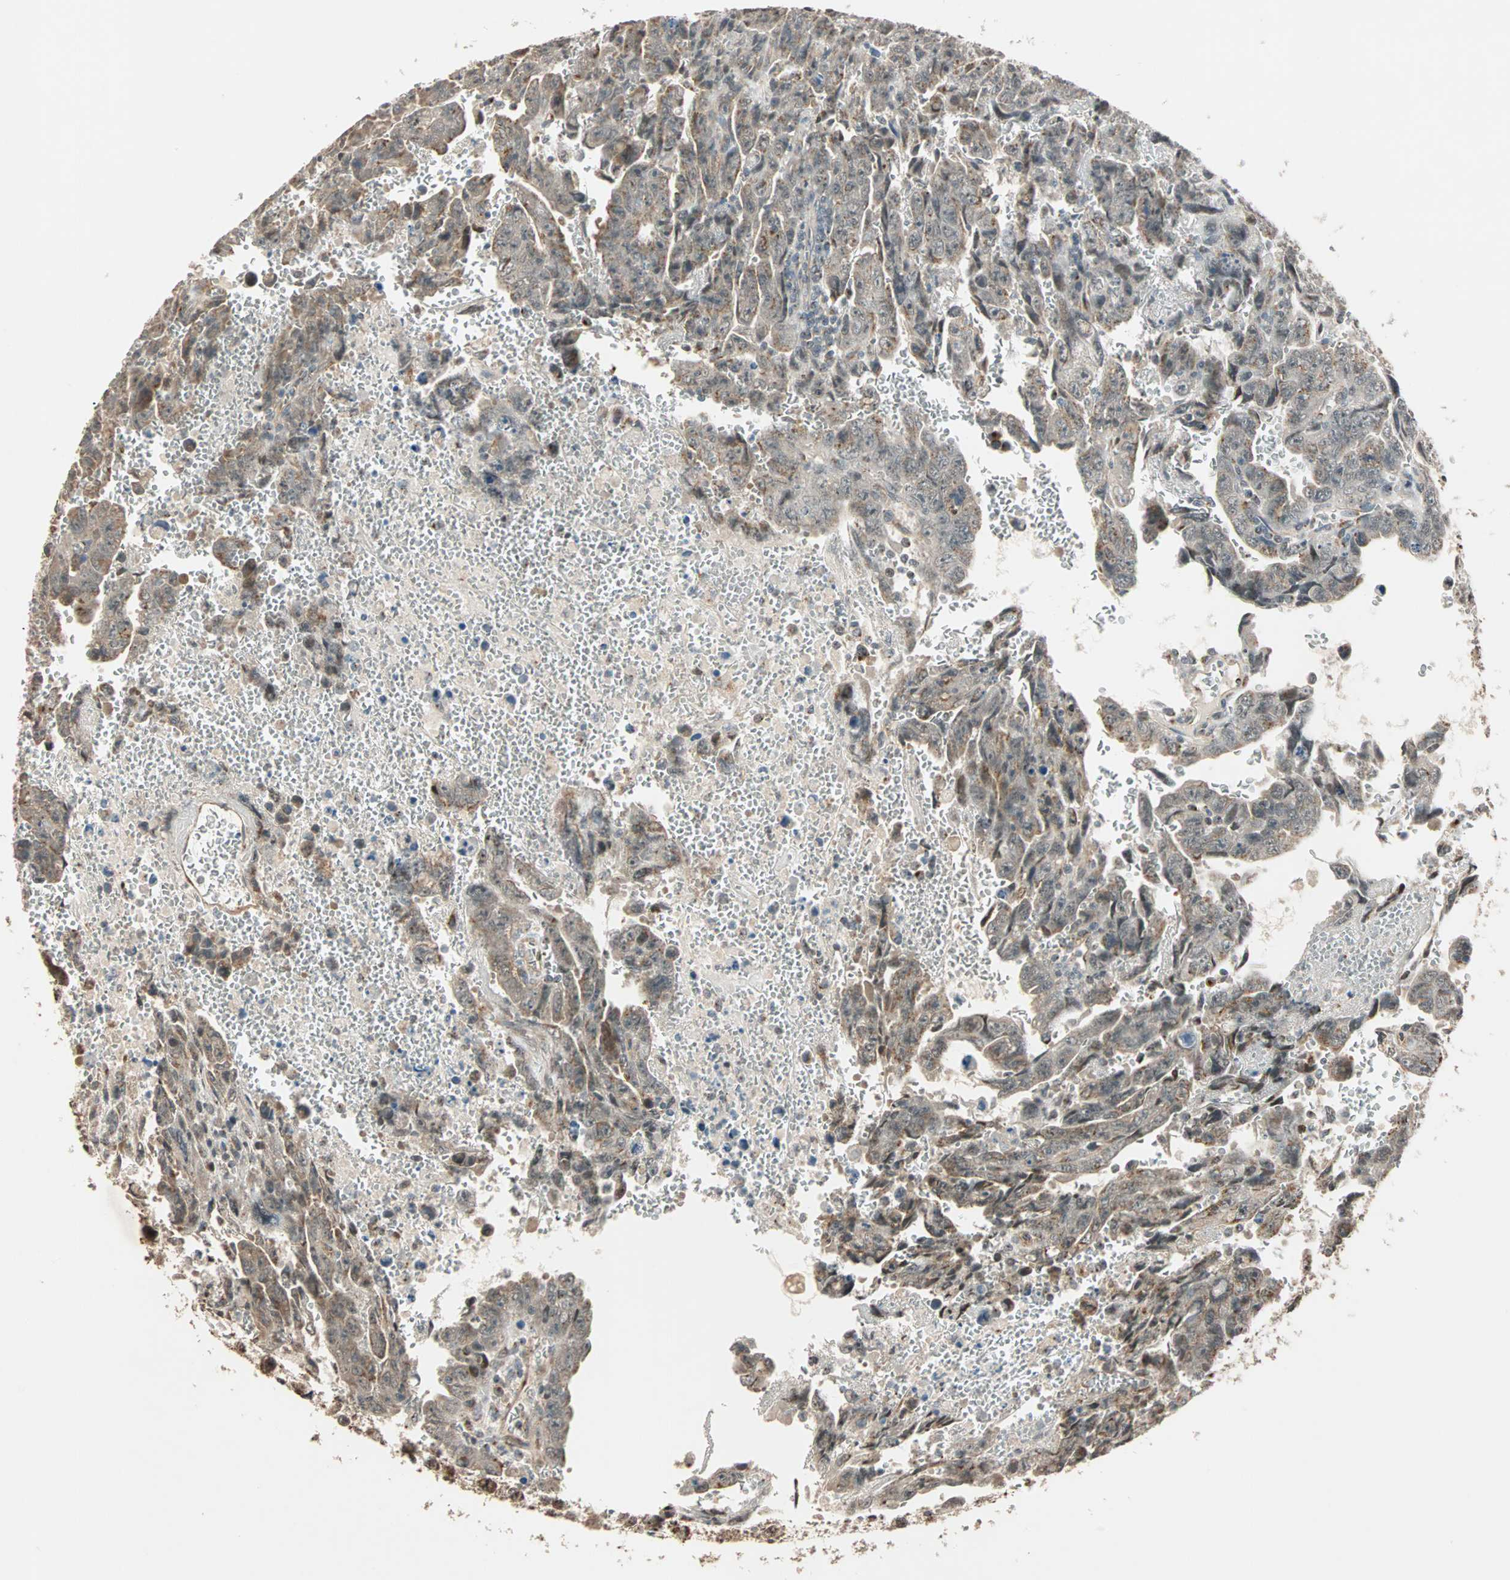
{"staining": {"intensity": "weak", "quantity": "<25%", "location": "cytoplasmic/membranous"}, "tissue": "testis cancer", "cell_type": "Tumor cells", "image_type": "cancer", "snomed": [{"axis": "morphology", "description": "Carcinoma, Embryonal, NOS"}, {"axis": "topography", "description": "Testis"}], "caption": "The micrograph demonstrates no significant staining in tumor cells of testis cancer.", "gene": "PRDM2", "patient": {"sex": "male", "age": 28}}